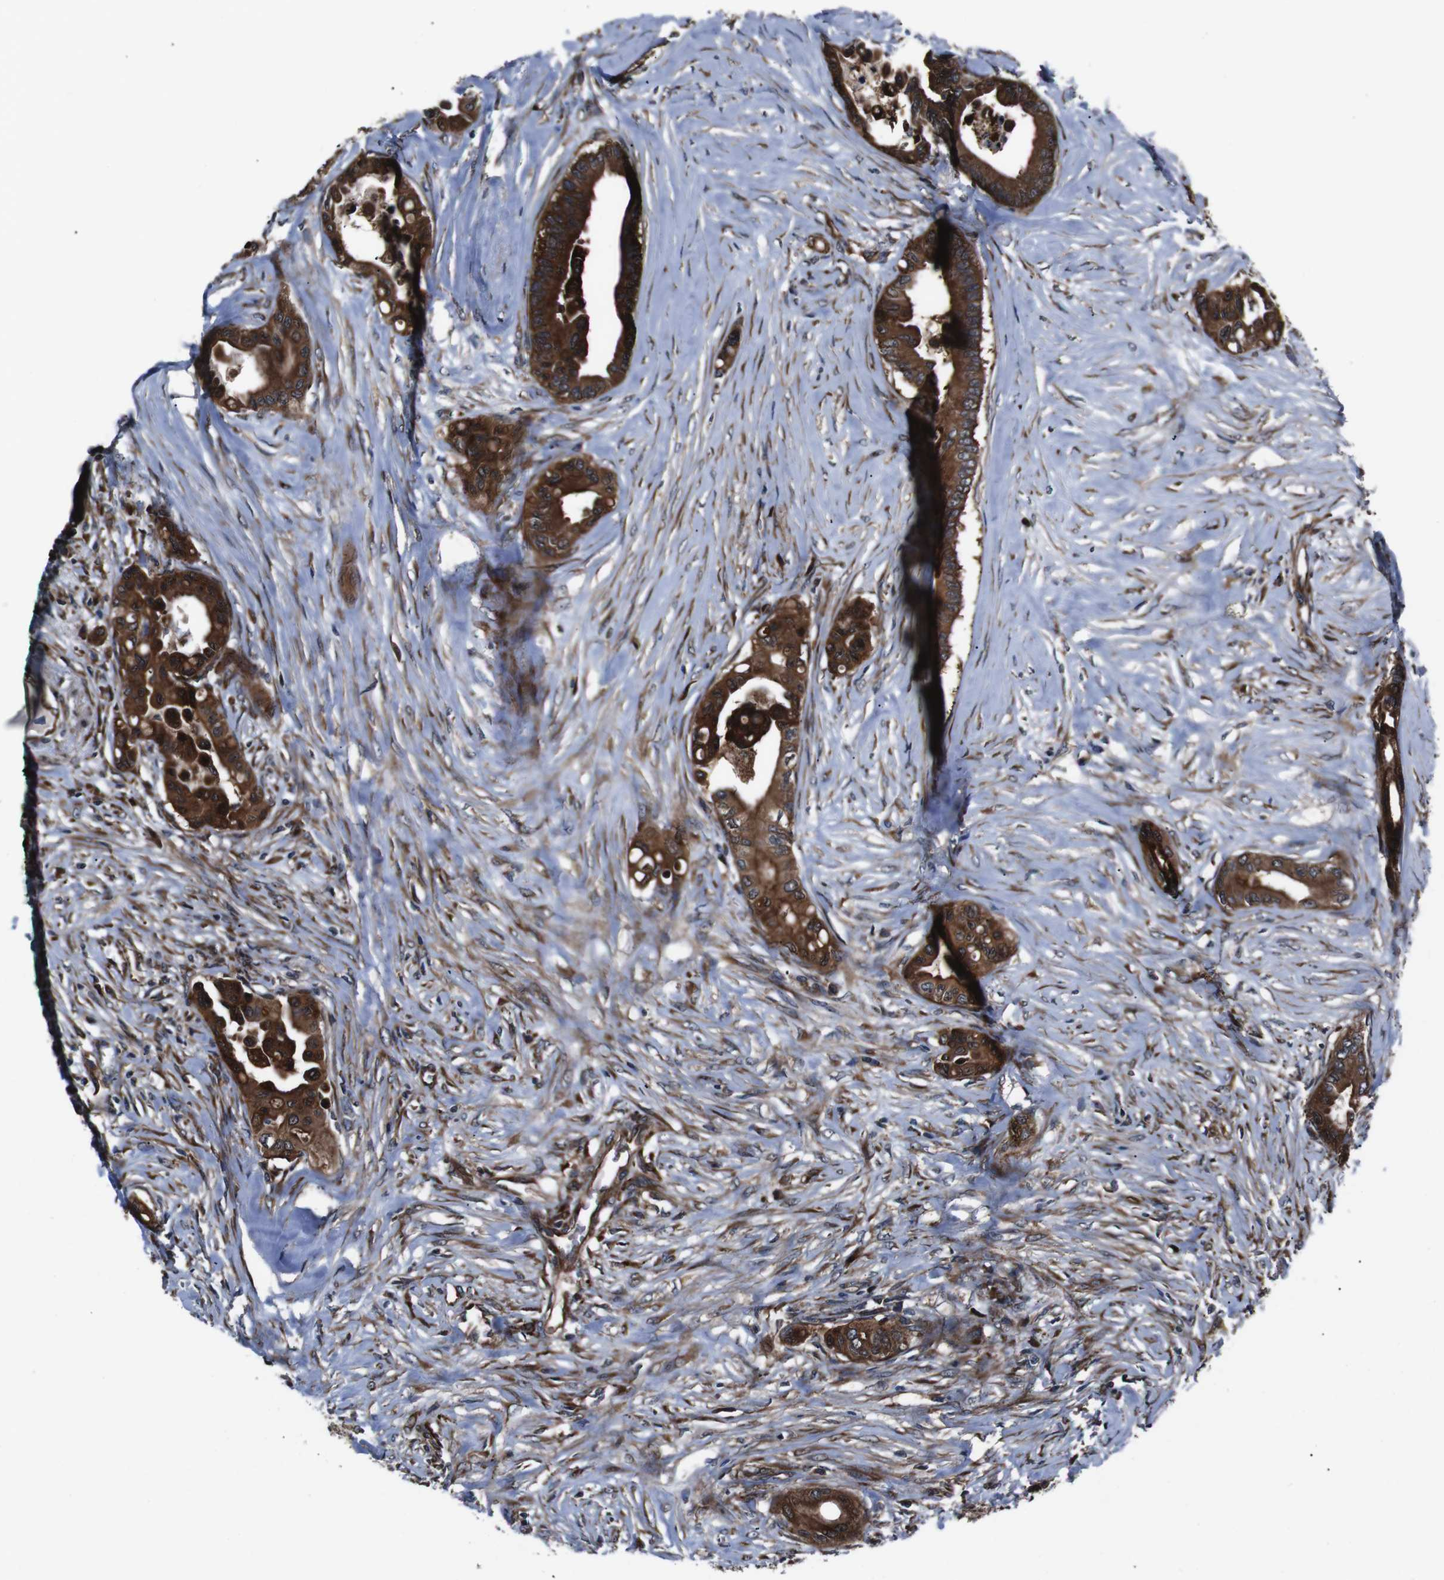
{"staining": {"intensity": "strong", "quantity": ">75%", "location": "cytoplasmic/membranous"}, "tissue": "colorectal cancer", "cell_type": "Tumor cells", "image_type": "cancer", "snomed": [{"axis": "morphology", "description": "Normal tissue, NOS"}, {"axis": "morphology", "description": "Adenocarcinoma, NOS"}, {"axis": "topography", "description": "Colon"}], "caption": "Immunohistochemistry staining of colorectal adenocarcinoma, which demonstrates high levels of strong cytoplasmic/membranous expression in approximately >75% of tumor cells indicating strong cytoplasmic/membranous protein staining. The staining was performed using DAB (brown) for protein detection and nuclei were counterstained in hematoxylin (blue).", "gene": "EIF4A2", "patient": {"sex": "male", "age": 82}}